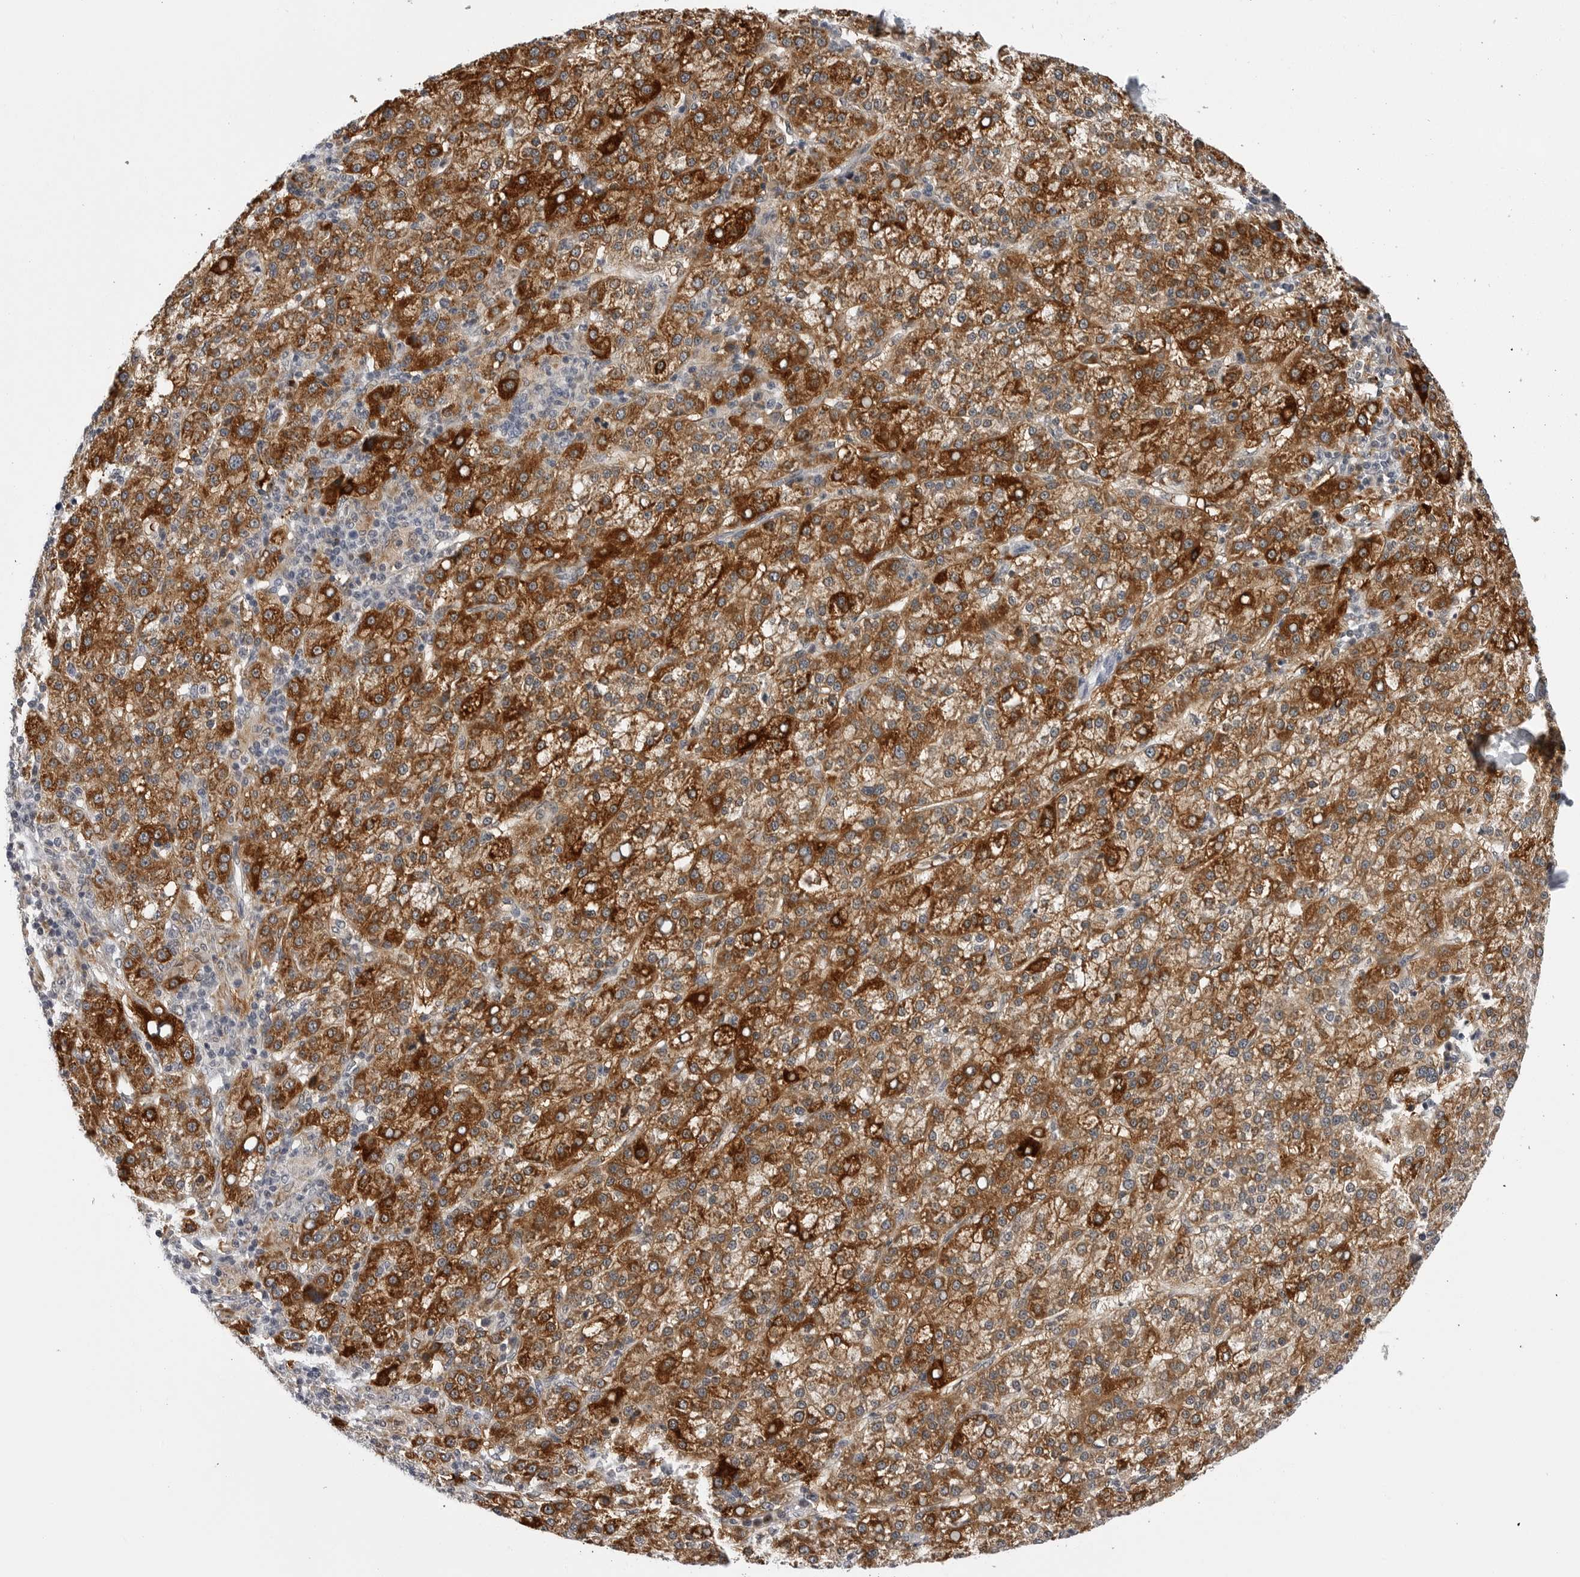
{"staining": {"intensity": "strong", "quantity": ">75%", "location": "cytoplasmic/membranous"}, "tissue": "liver cancer", "cell_type": "Tumor cells", "image_type": "cancer", "snomed": [{"axis": "morphology", "description": "Carcinoma, Hepatocellular, NOS"}, {"axis": "topography", "description": "Liver"}], "caption": "The immunohistochemical stain labels strong cytoplasmic/membranous staining in tumor cells of hepatocellular carcinoma (liver) tissue.", "gene": "CDK20", "patient": {"sex": "female", "age": 58}}